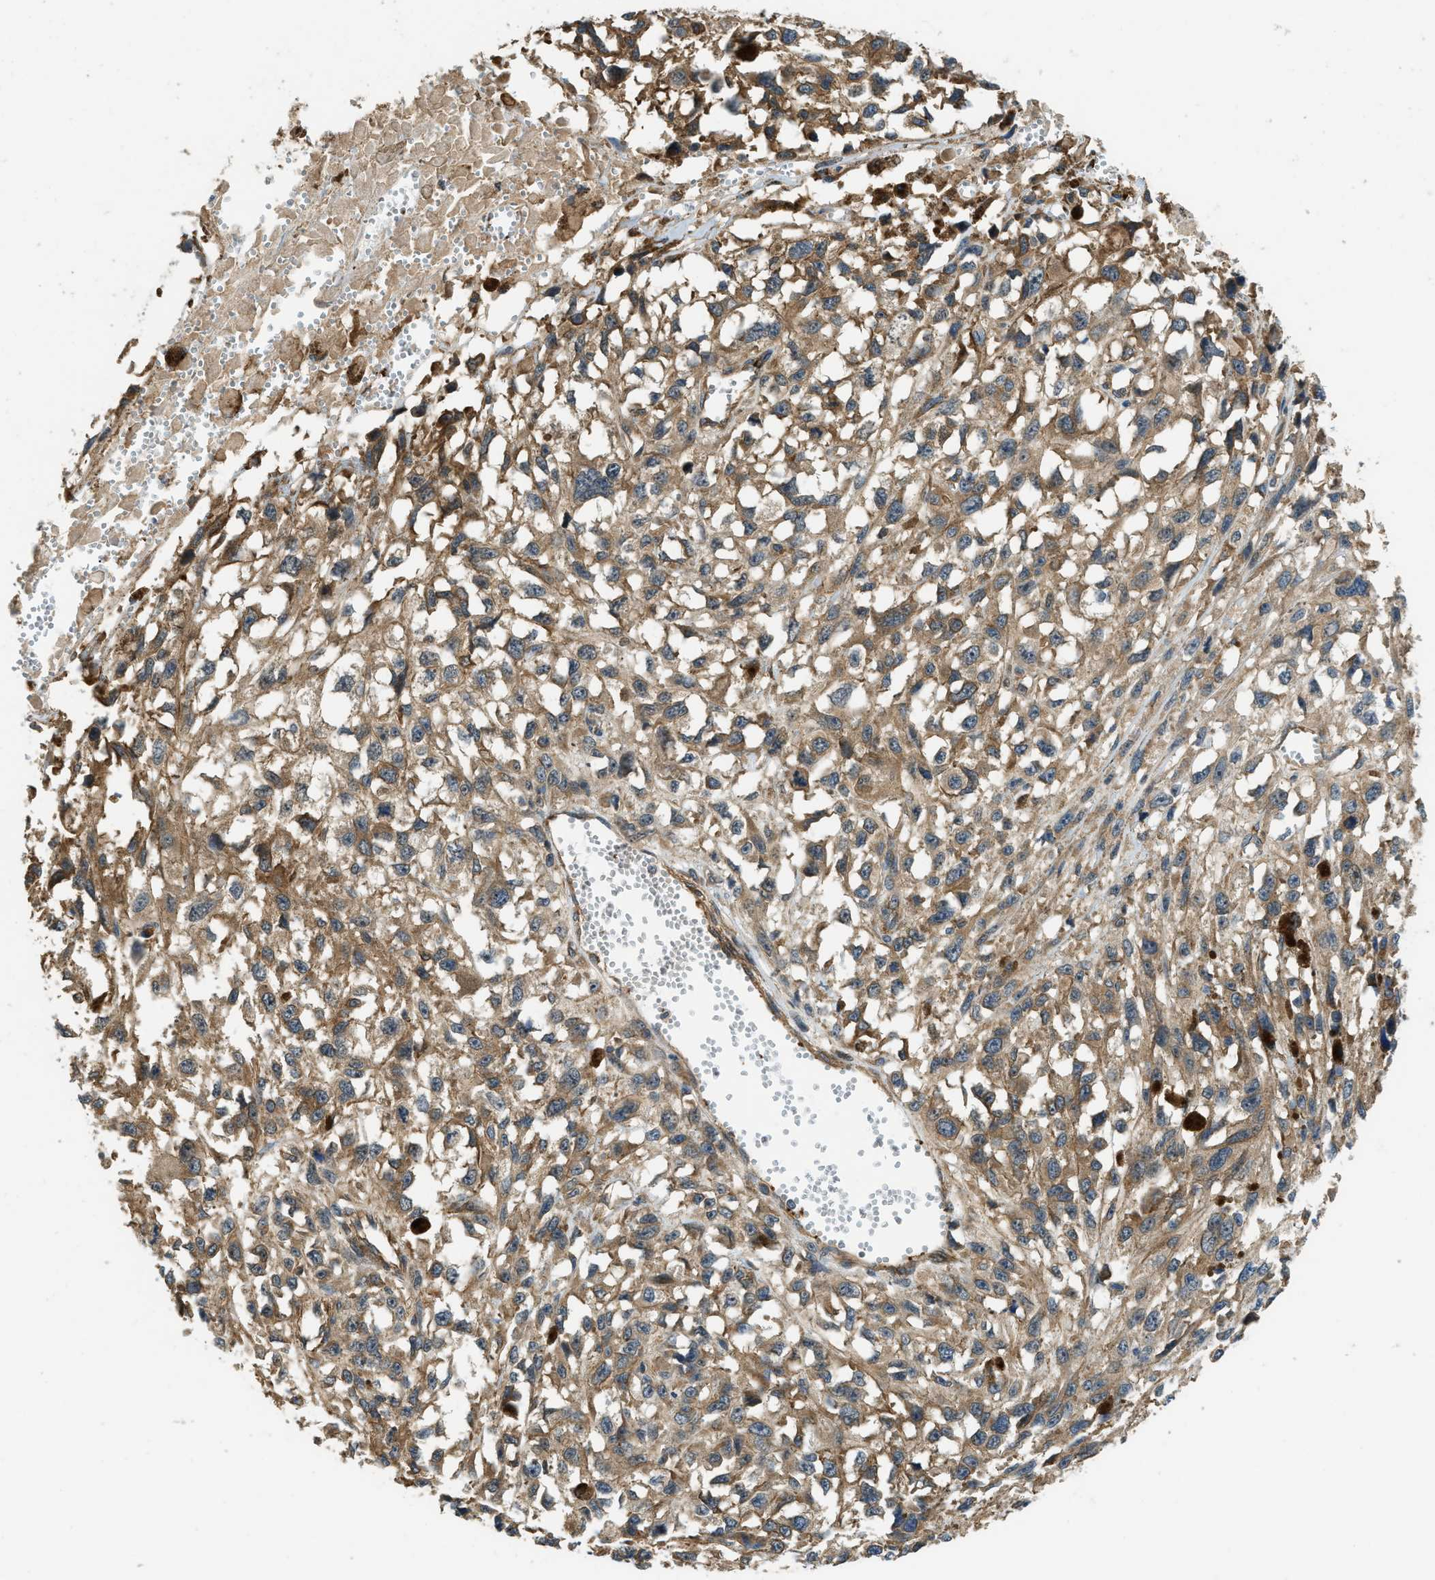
{"staining": {"intensity": "moderate", "quantity": ">75%", "location": "cytoplasmic/membranous"}, "tissue": "melanoma", "cell_type": "Tumor cells", "image_type": "cancer", "snomed": [{"axis": "morphology", "description": "Malignant melanoma, Metastatic site"}, {"axis": "topography", "description": "Lymph node"}], "caption": "Brown immunohistochemical staining in malignant melanoma (metastatic site) shows moderate cytoplasmic/membranous expression in approximately >75% of tumor cells.", "gene": "CGN", "patient": {"sex": "male", "age": 59}}